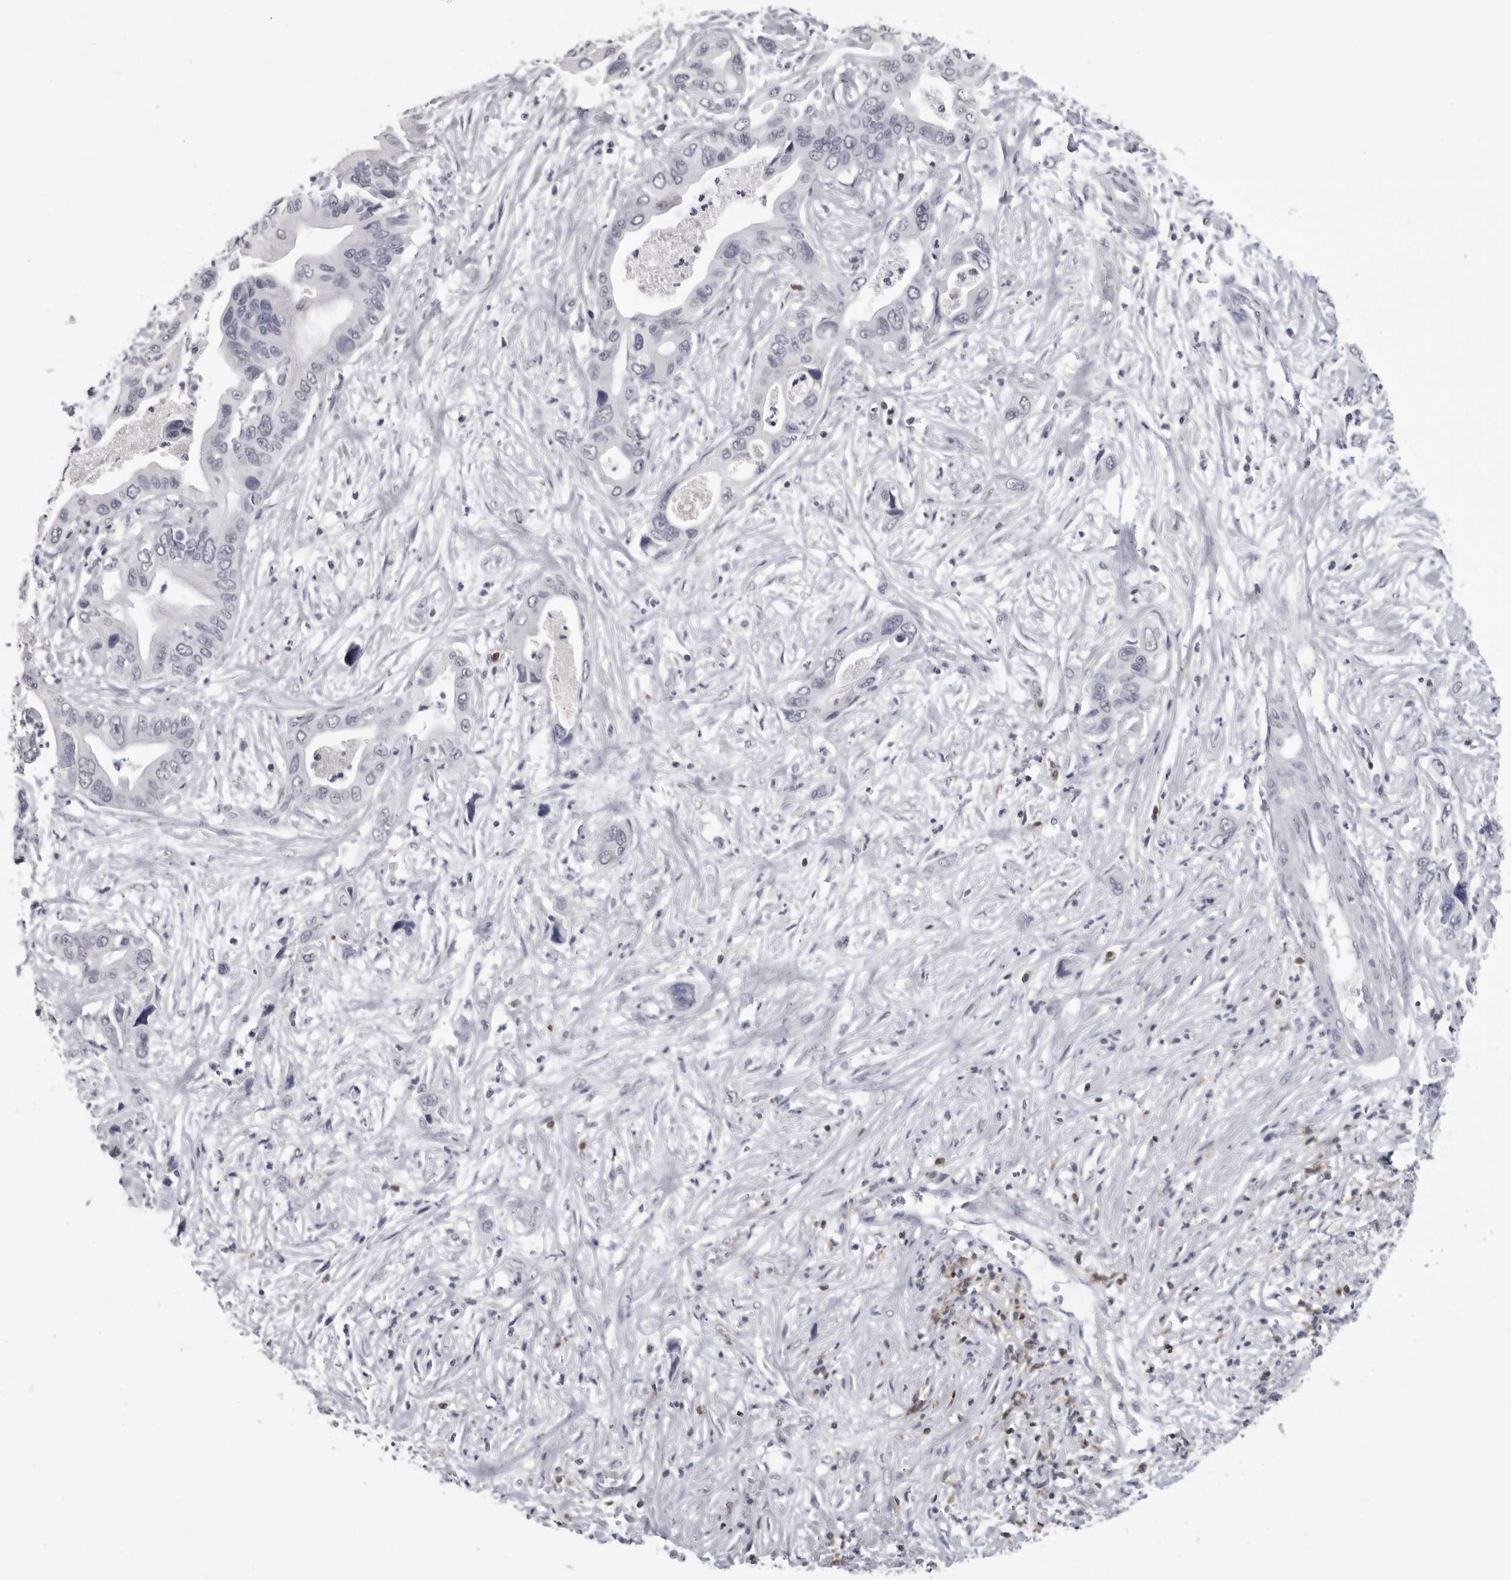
{"staining": {"intensity": "negative", "quantity": "none", "location": "none"}, "tissue": "pancreatic cancer", "cell_type": "Tumor cells", "image_type": "cancer", "snomed": [{"axis": "morphology", "description": "Adenocarcinoma, NOS"}, {"axis": "topography", "description": "Pancreas"}], "caption": "Immunohistochemistry photomicrograph of pancreatic cancer stained for a protein (brown), which shows no staining in tumor cells.", "gene": "ITGAL", "patient": {"sex": "male", "age": 66}}